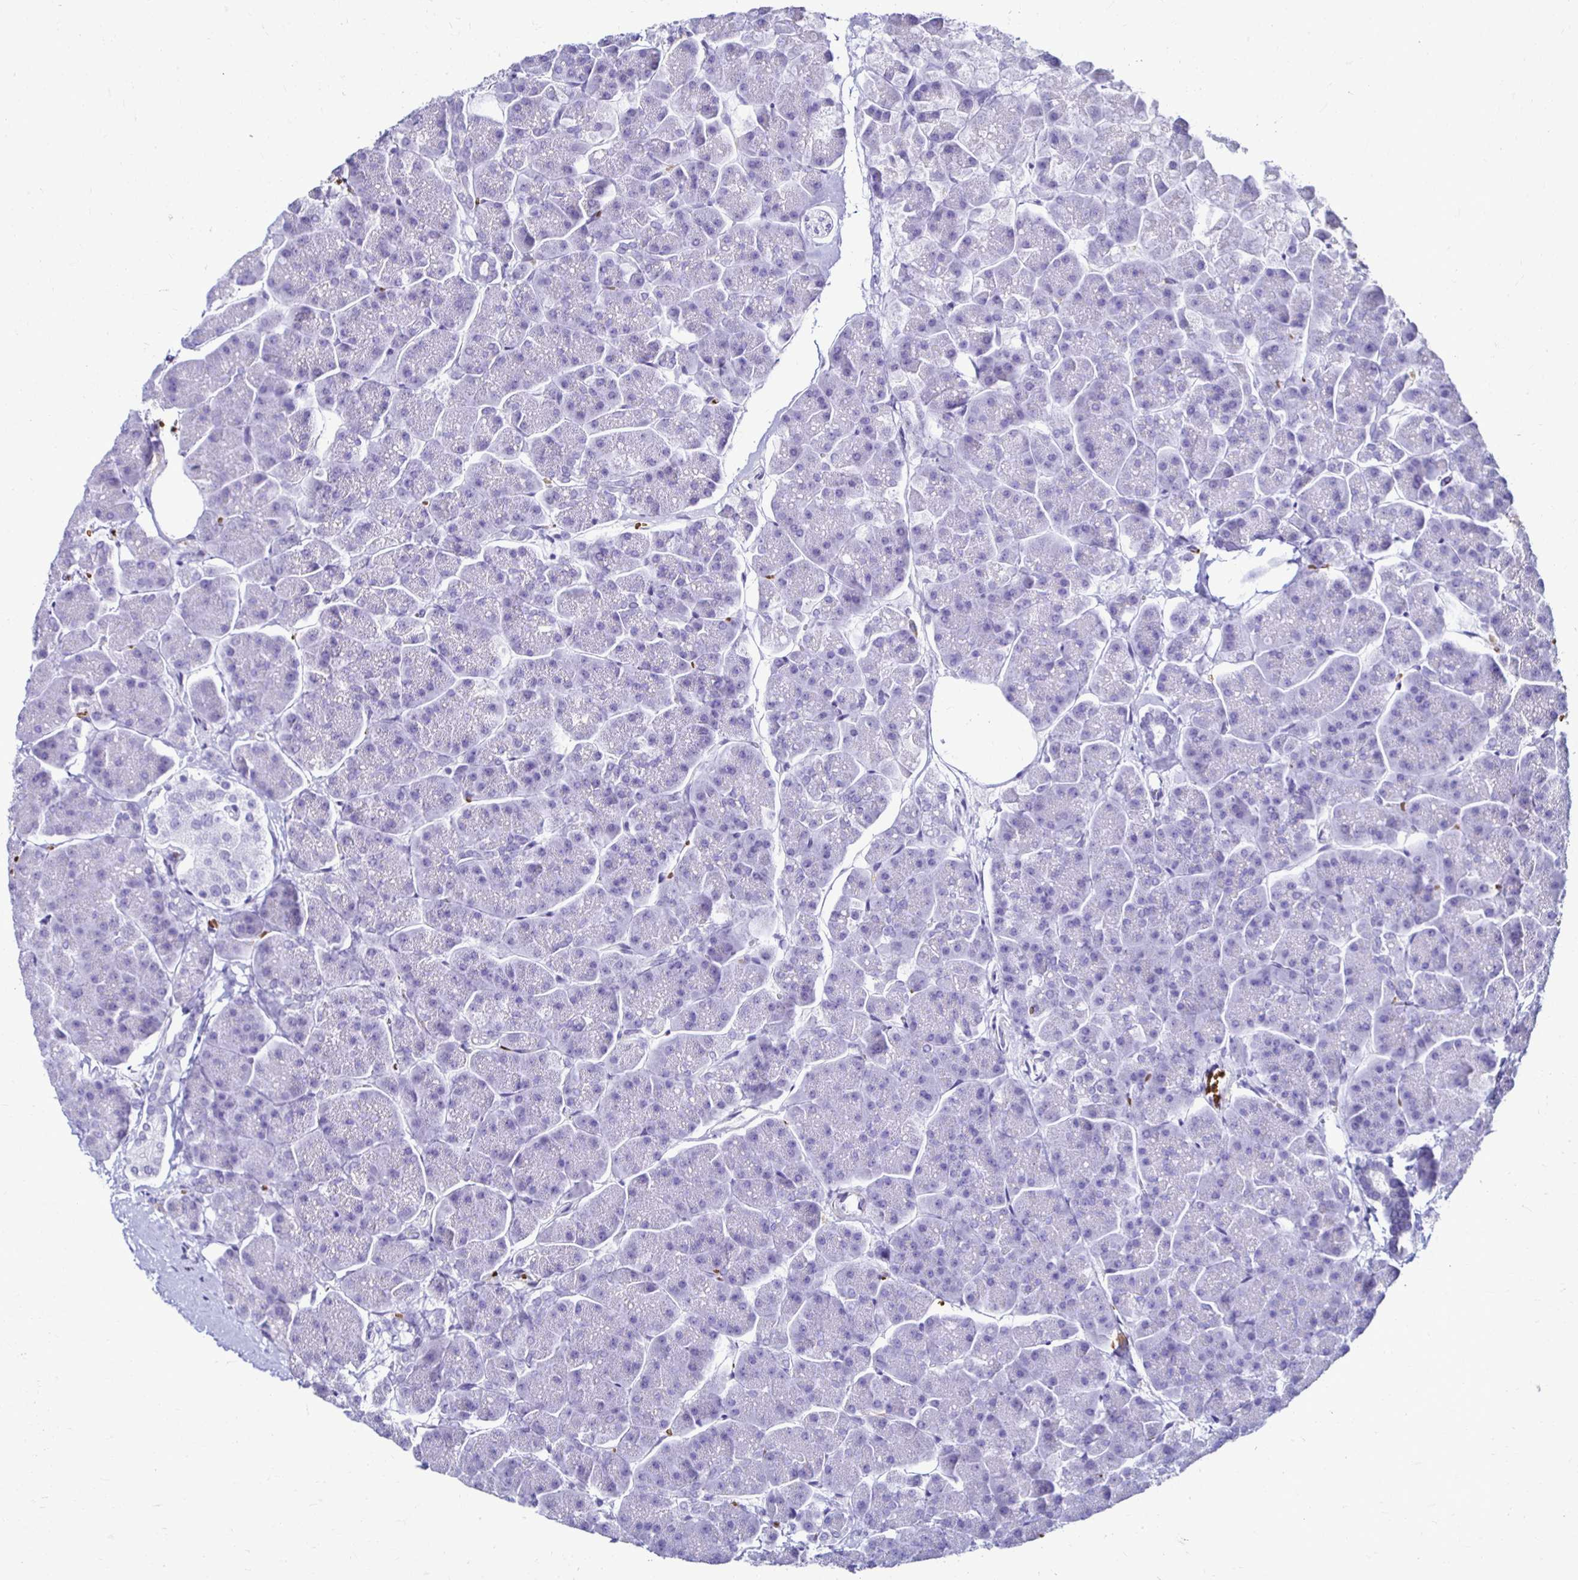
{"staining": {"intensity": "negative", "quantity": "none", "location": "none"}, "tissue": "pancreas", "cell_type": "Exocrine glandular cells", "image_type": "normal", "snomed": [{"axis": "morphology", "description": "Normal tissue, NOS"}, {"axis": "topography", "description": "Pancreas"}, {"axis": "topography", "description": "Peripheral nerve tissue"}], "caption": "The photomicrograph reveals no staining of exocrine glandular cells in normal pancreas. Brightfield microscopy of immunohistochemistry (IHC) stained with DAB (brown) and hematoxylin (blue), captured at high magnification.", "gene": "RHBDL3", "patient": {"sex": "male", "age": 54}}